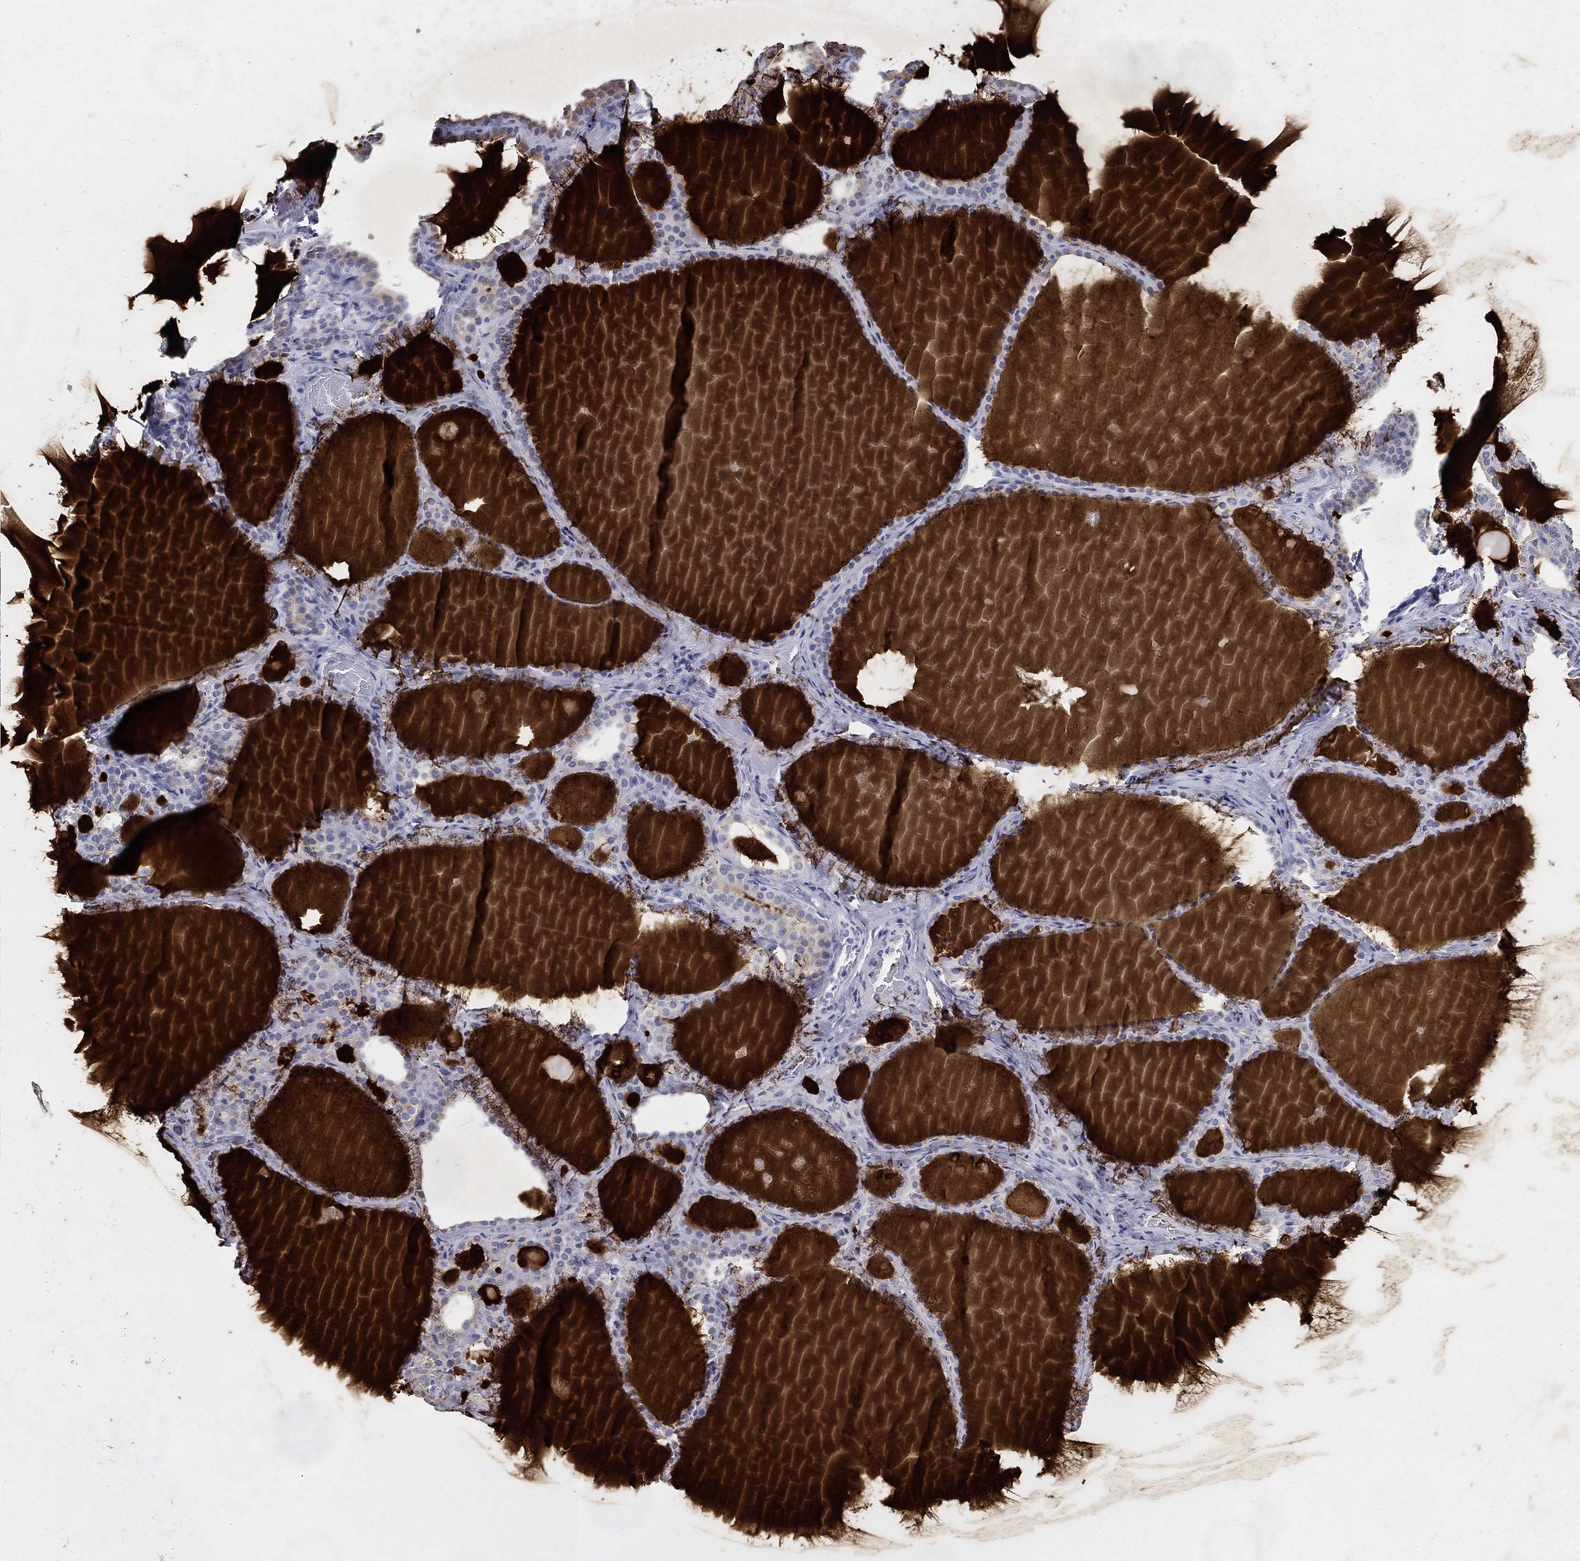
{"staining": {"intensity": "negative", "quantity": "none", "location": "none"}, "tissue": "thyroid gland", "cell_type": "Glandular cells", "image_type": "normal", "snomed": [{"axis": "morphology", "description": "Normal tissue, NOS"}, {"axis": "topography", "description": "Thyroid gland"}], "caption": "Immunohistochemistry (IHC) micrograph of unremarkable thyroid gland stained for a protein (brown), which exhibits no staining in glandular cells.", "gene": "RGS13", "patient": {"sex": "male", "age": 63}}